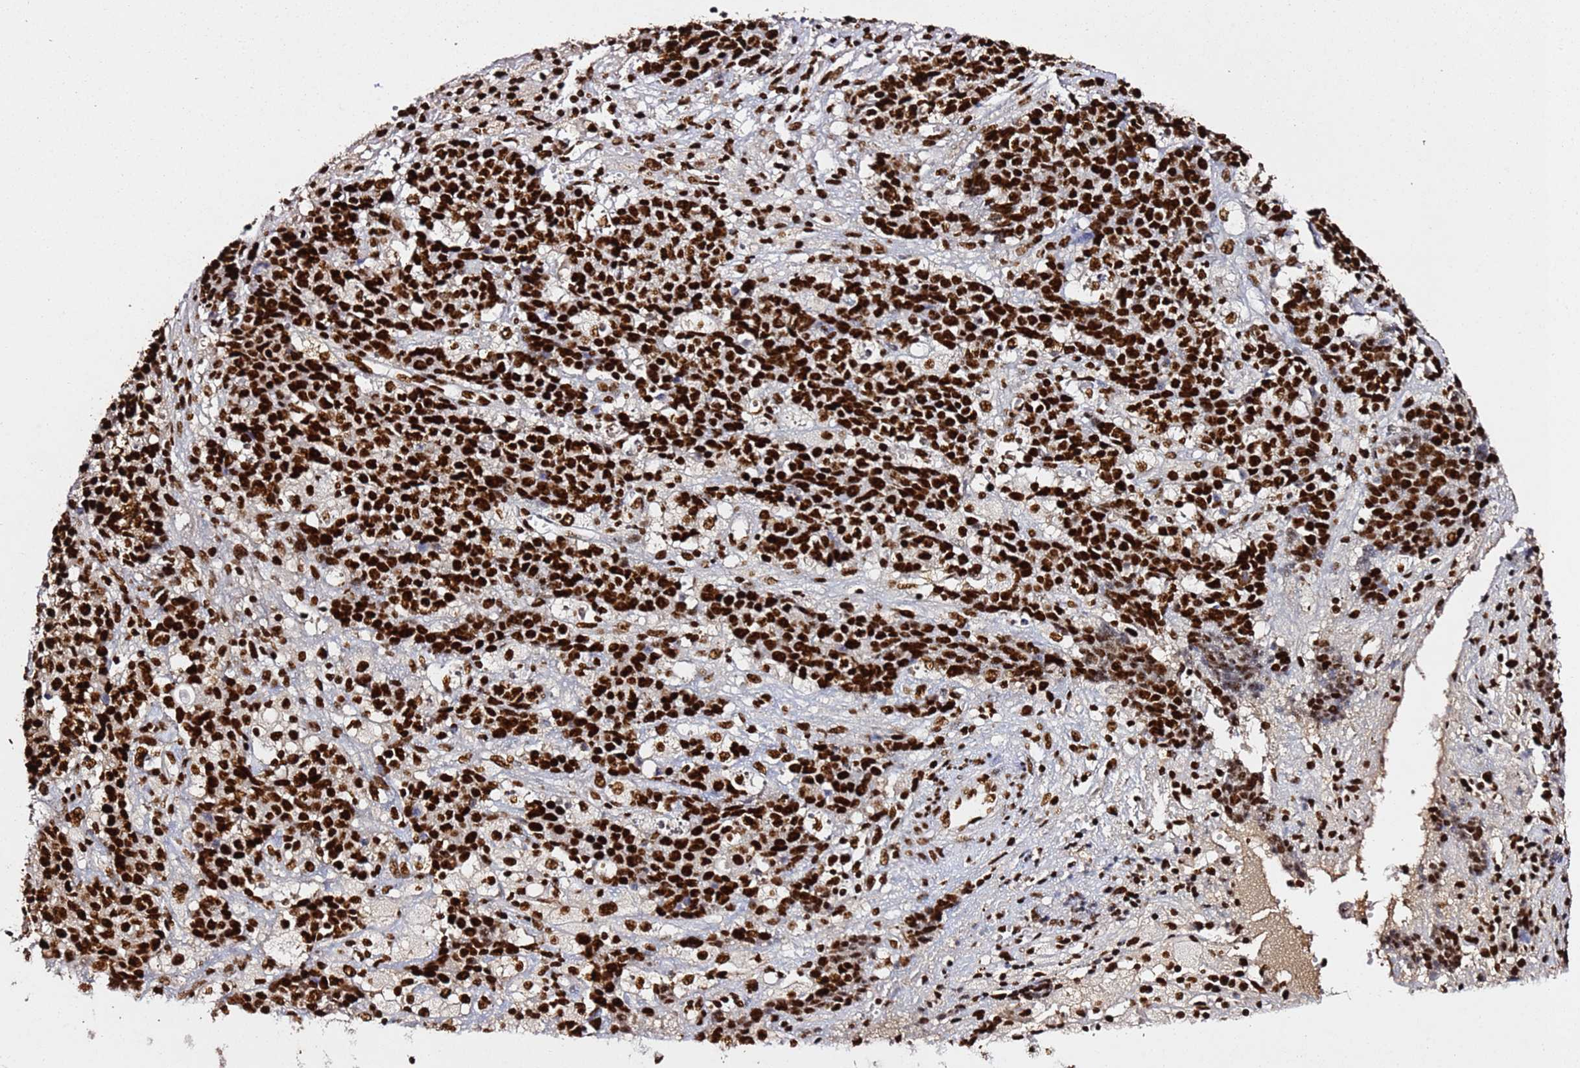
{"staining": {"intensity": "strong", "quantity": ">75%", "location": "nuclear"}, "tissue": "ovarian cancer", "cell_type": "Tumor cells", "image_type": "cancer", "snomed": [{"axis": "morphology", "description": "Carcinoma, endometroid"}, {"axis": "topography", "description": "Ovary"}], "caption": "Ovarian endometroid carcinoma stained with IHC demonstrates strong nuclear staining in about >75% of tumor cells. (DAB (3,3'-diaminobenzidine) IHC with brightfield microscopy, high magnification).", "gene": "C6orf226", "patient": {"sex": "female", "age": 42}}